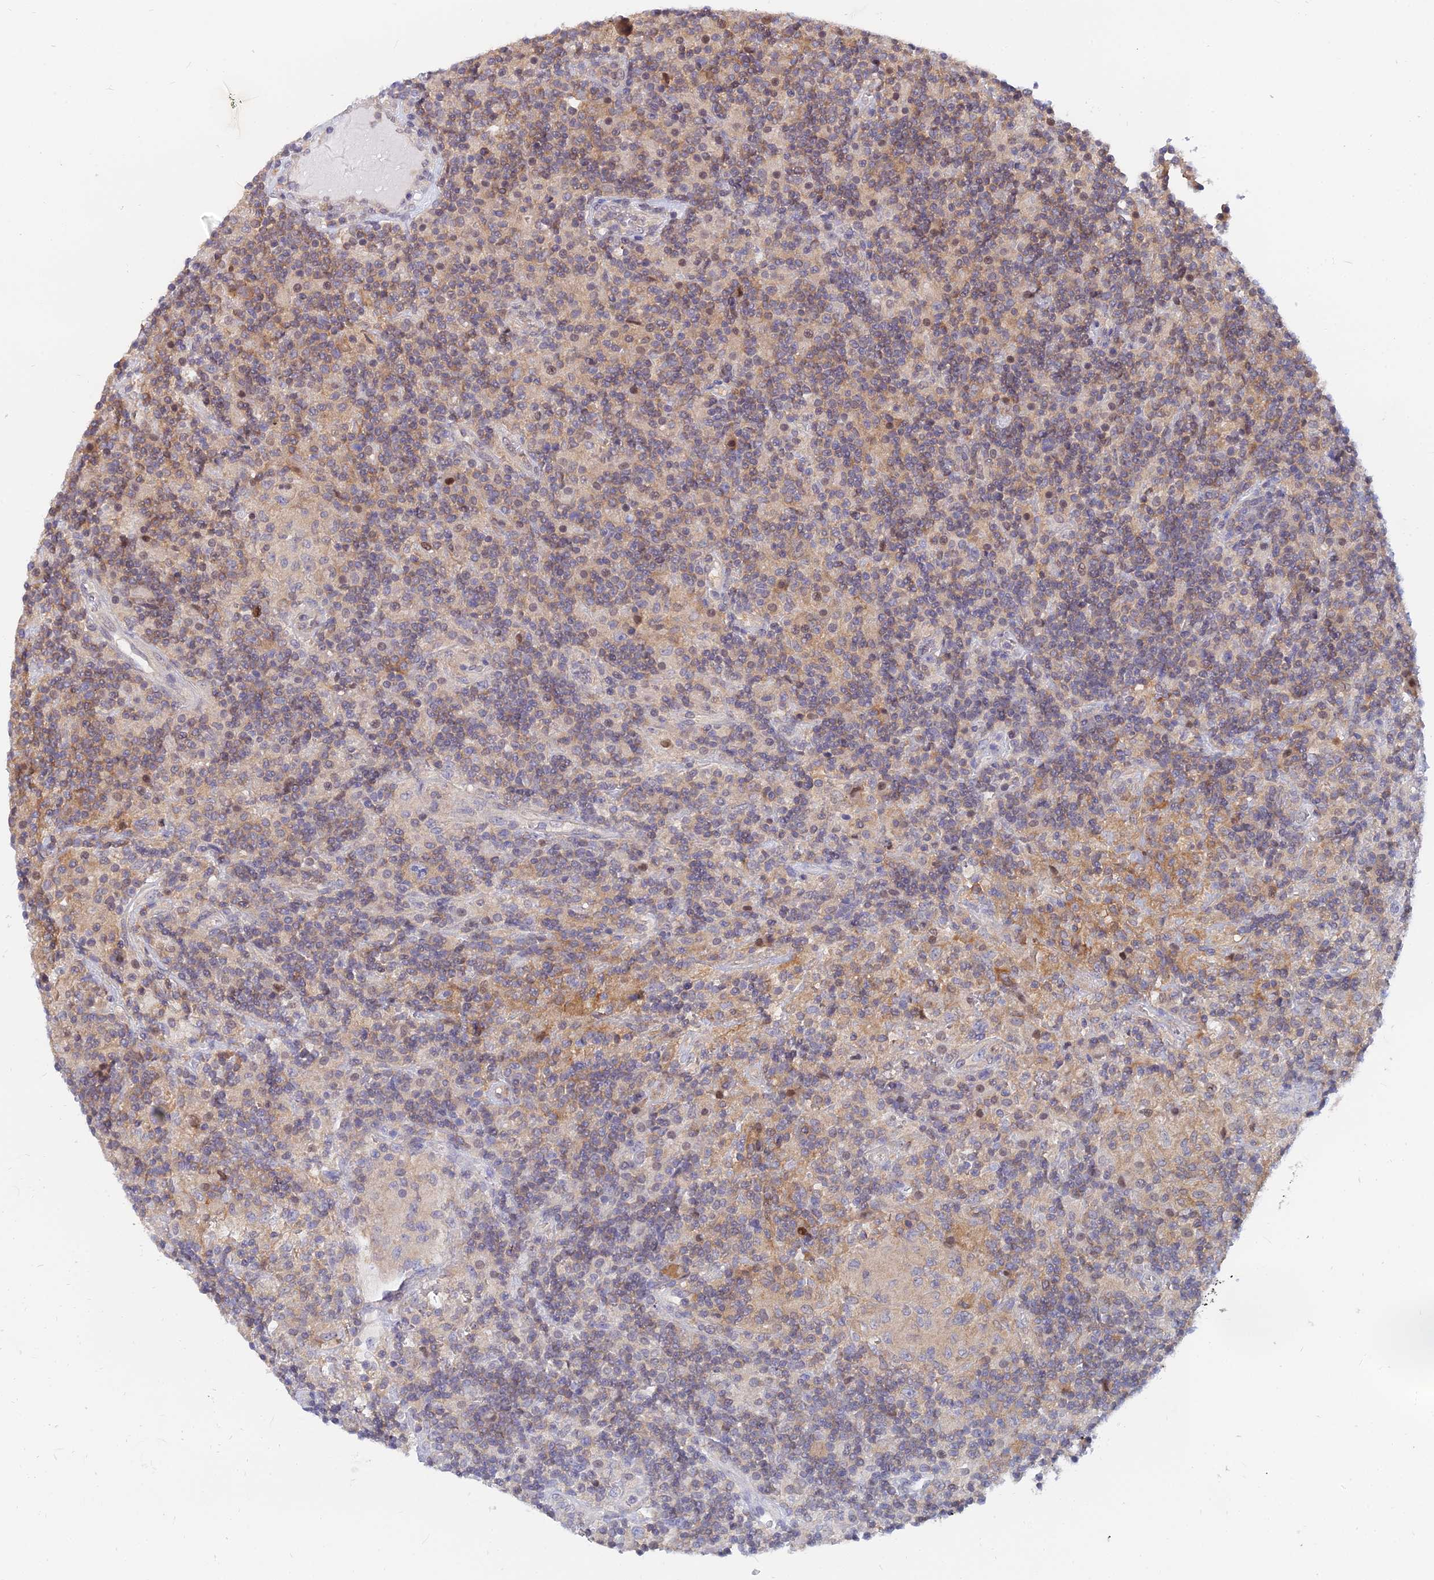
{"staining": {"intensity": "weak", "quantity": ">75%", "location": "cytoplasmic/membranous"}, "tissue": "lymphoma", "cell_type": "Tumor cells", "image_type": "cancer", "snomed": [{"axis": "morphology", "description": "Hodgkin's disease, NOS"}, {"axis": "topography", "description": "Lymph node"}], "caption": "Immunohistochemistry of lymphoma displays low levels of weak cytoplasmic/membranous positivity in about >75% of tumor cells.", "gene": "B3GALT4", "patient": {"sex": "male", "age": 70}}